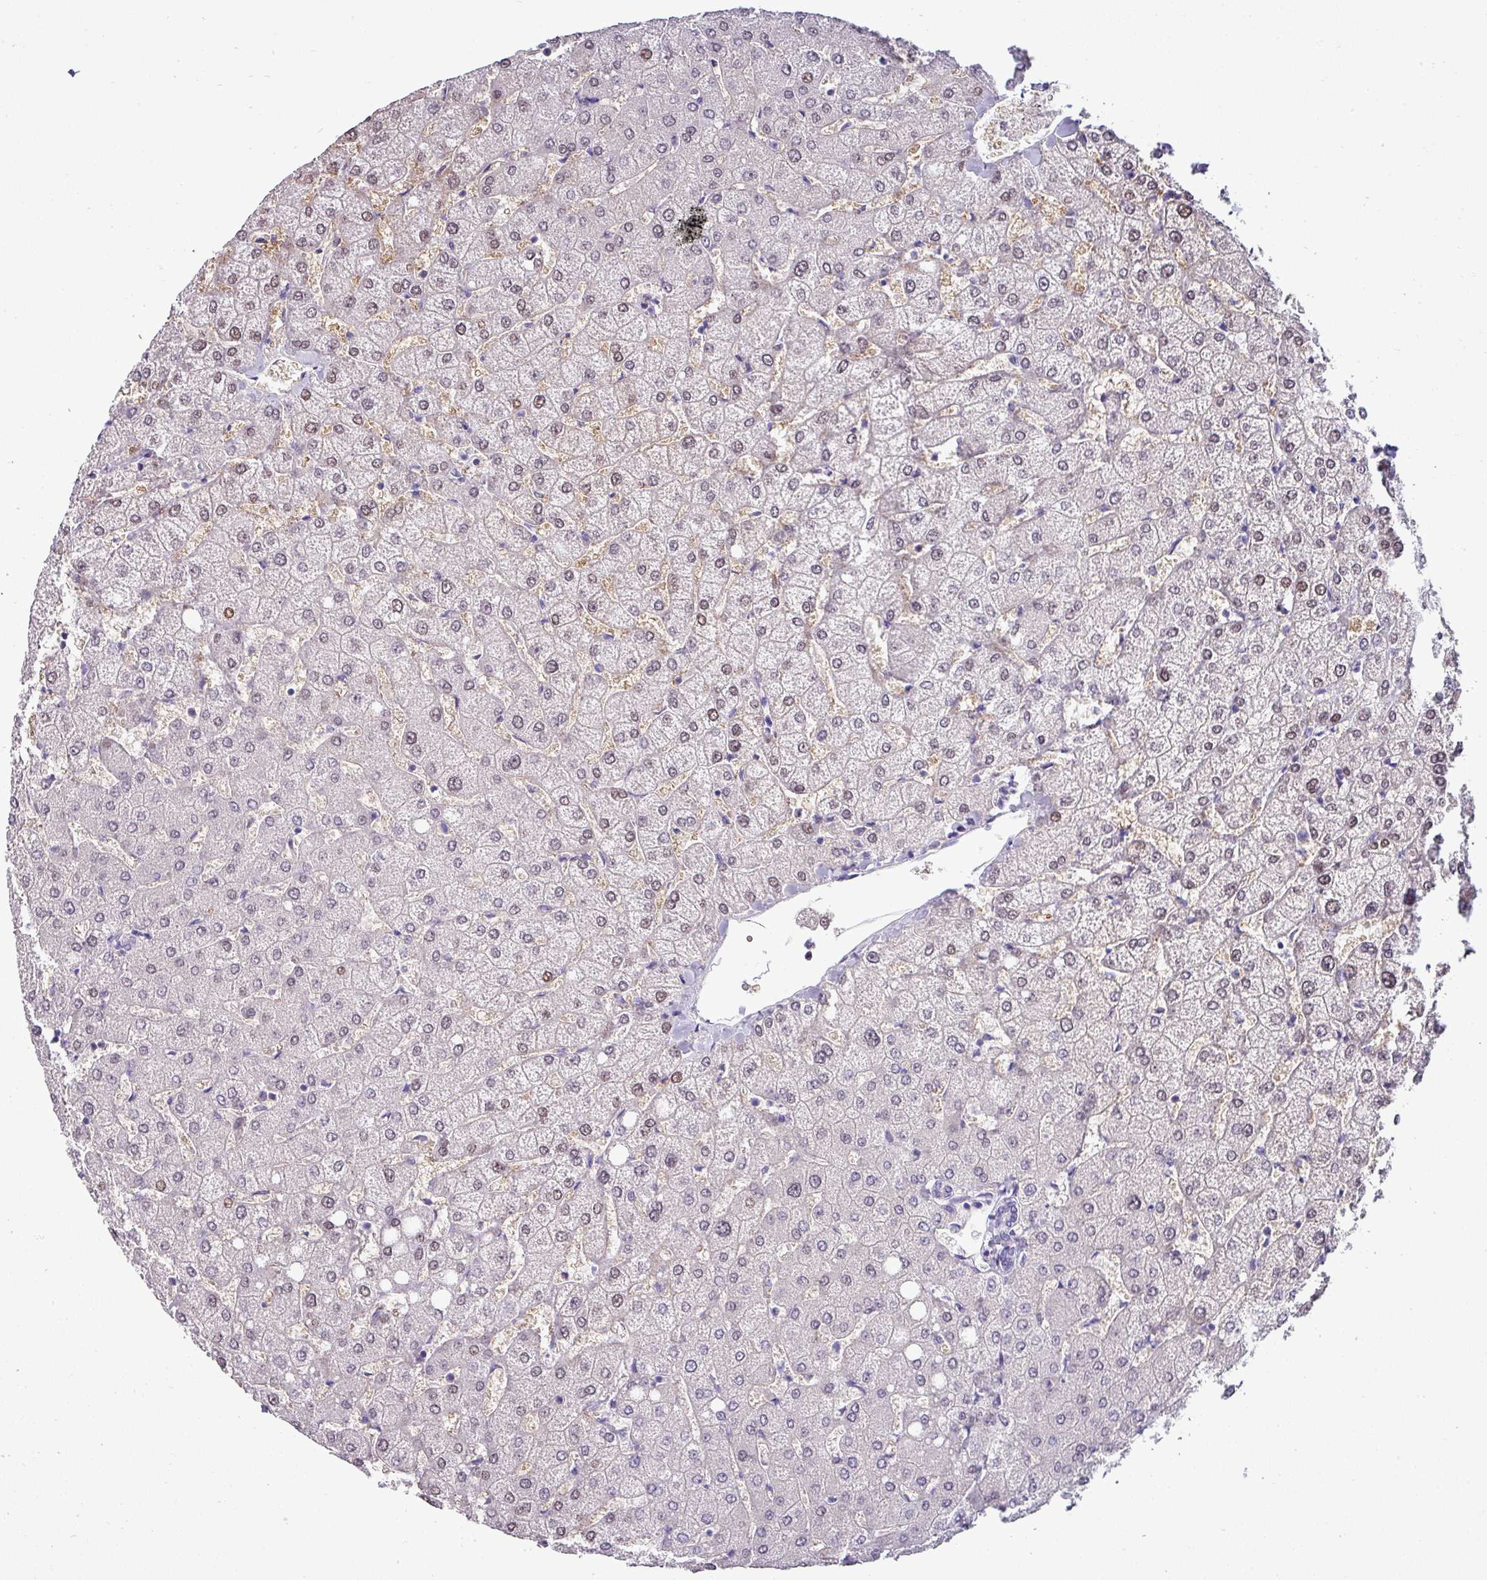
{"staining": {"intensity": "negative", "quantity": "none", "location": "none"}, "tissue": "liver", "cell_type": "Cholangiocytes", "image_type": "normal", "snomed": [{"axis": "morphology", "description": "Normal tissue, NOS"}, {"axis": "topography", "description": "Liver"}], "caption": "The immunohistochemistry (IHC) histopathology image has no significant expression in cholangiocytes of liver.", "gene": "VCX2", "patient": {"sex": "female", "age": 54}}